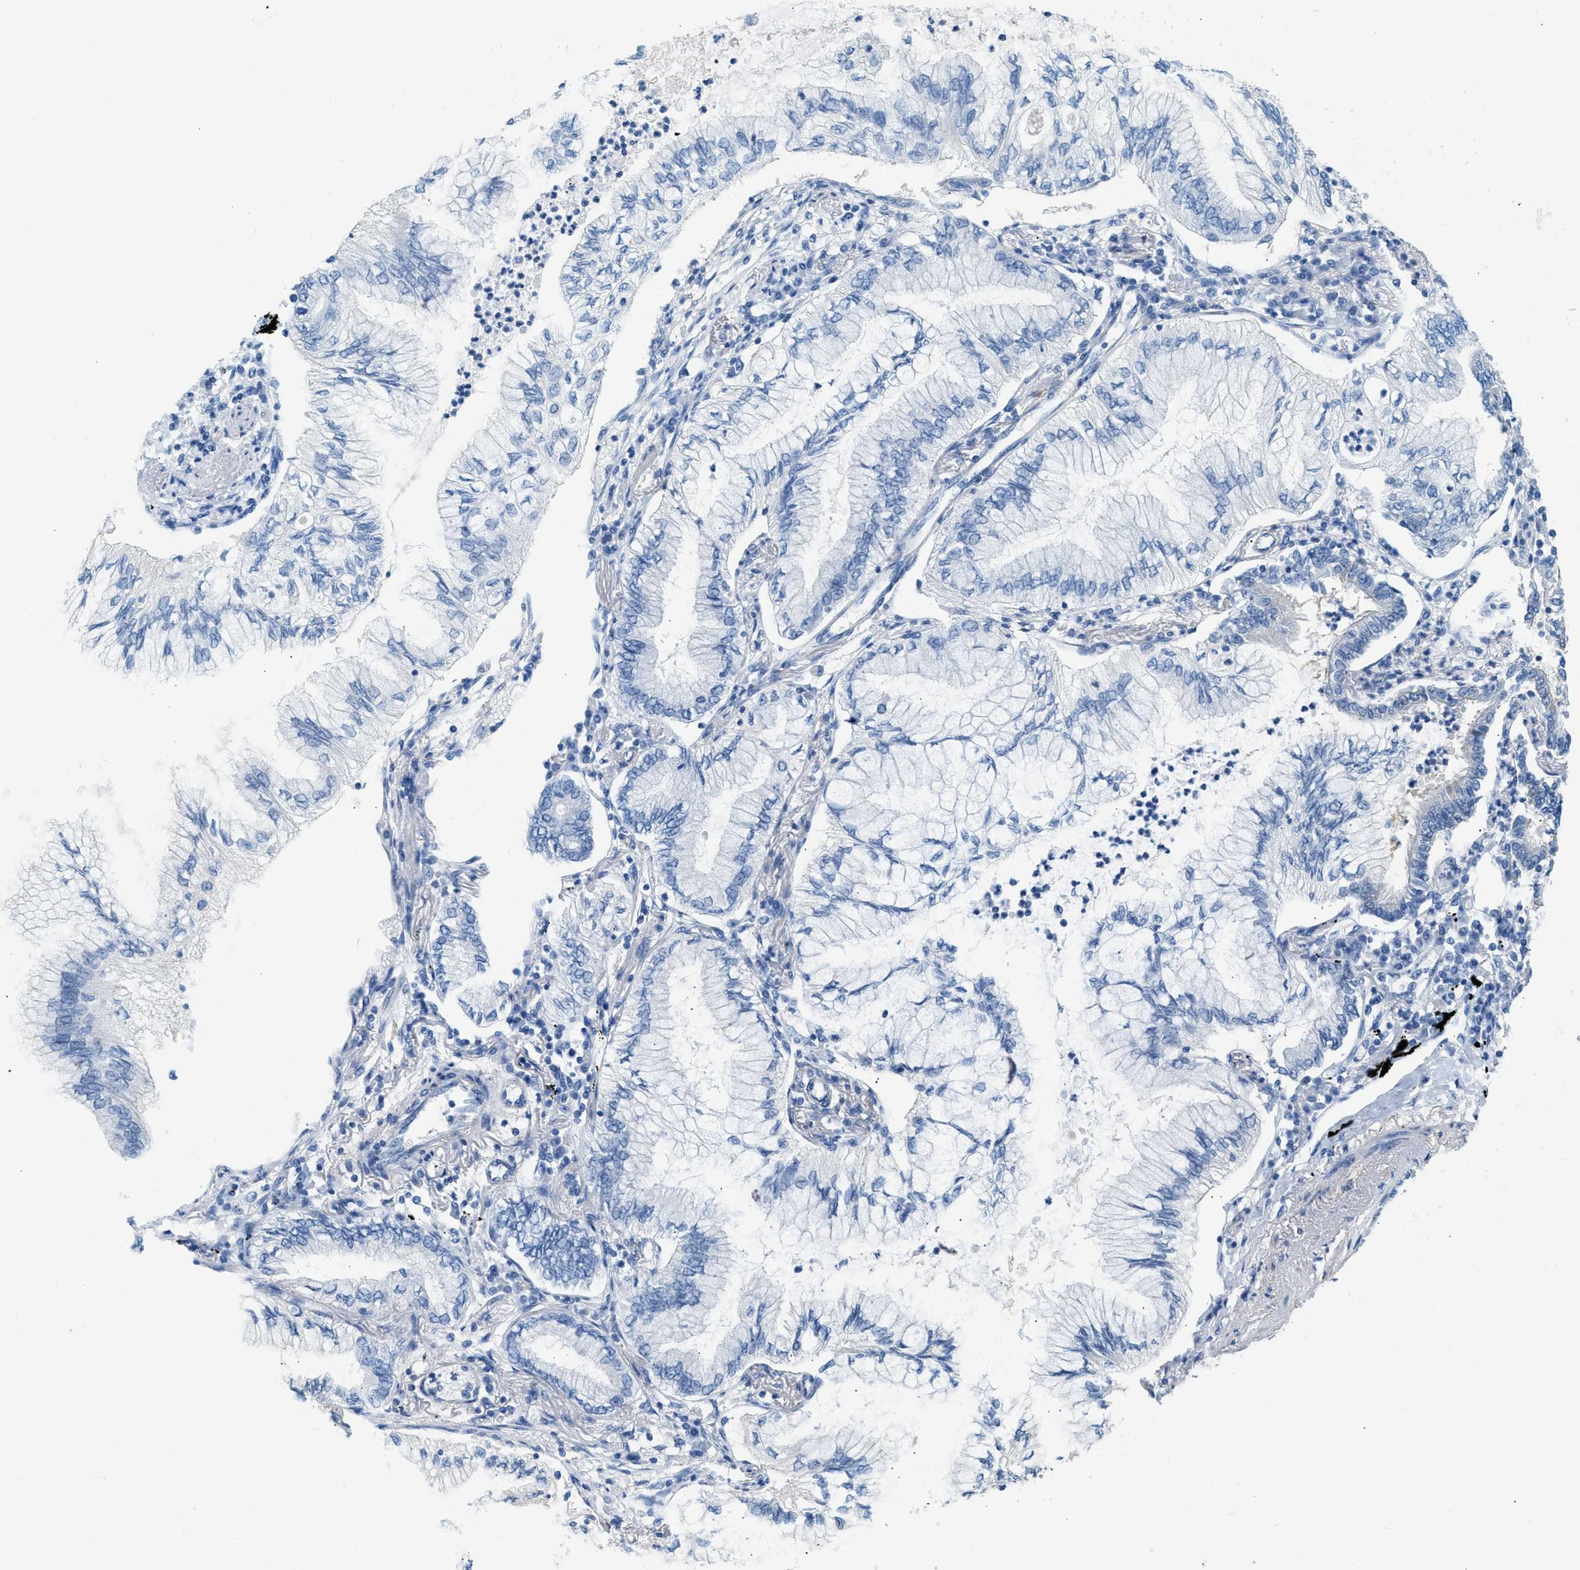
{"staining": {"intensity": "negative", "quantity": "none", "location": "none"}, "tissue": "lung cancer", "cell_type": "Tumor cells", "image_type": "cancer", "snomed": [{"axis": "morphology", "description": "Normal tissue, NOS"}, {"axis": "morphology", "description": "Adenocarcinoma, NOS"}, {"axis": "topography", "description": "Bronchus"}, {"axis": "topography", "description": "Lung"}], "caption": "A photomicrograph of lung adenocarcinoma stained for a protein reveals no brown staining in tumor cells.", "gene": "SPAM1", "patient": {"sex": "female", "age": 70}}